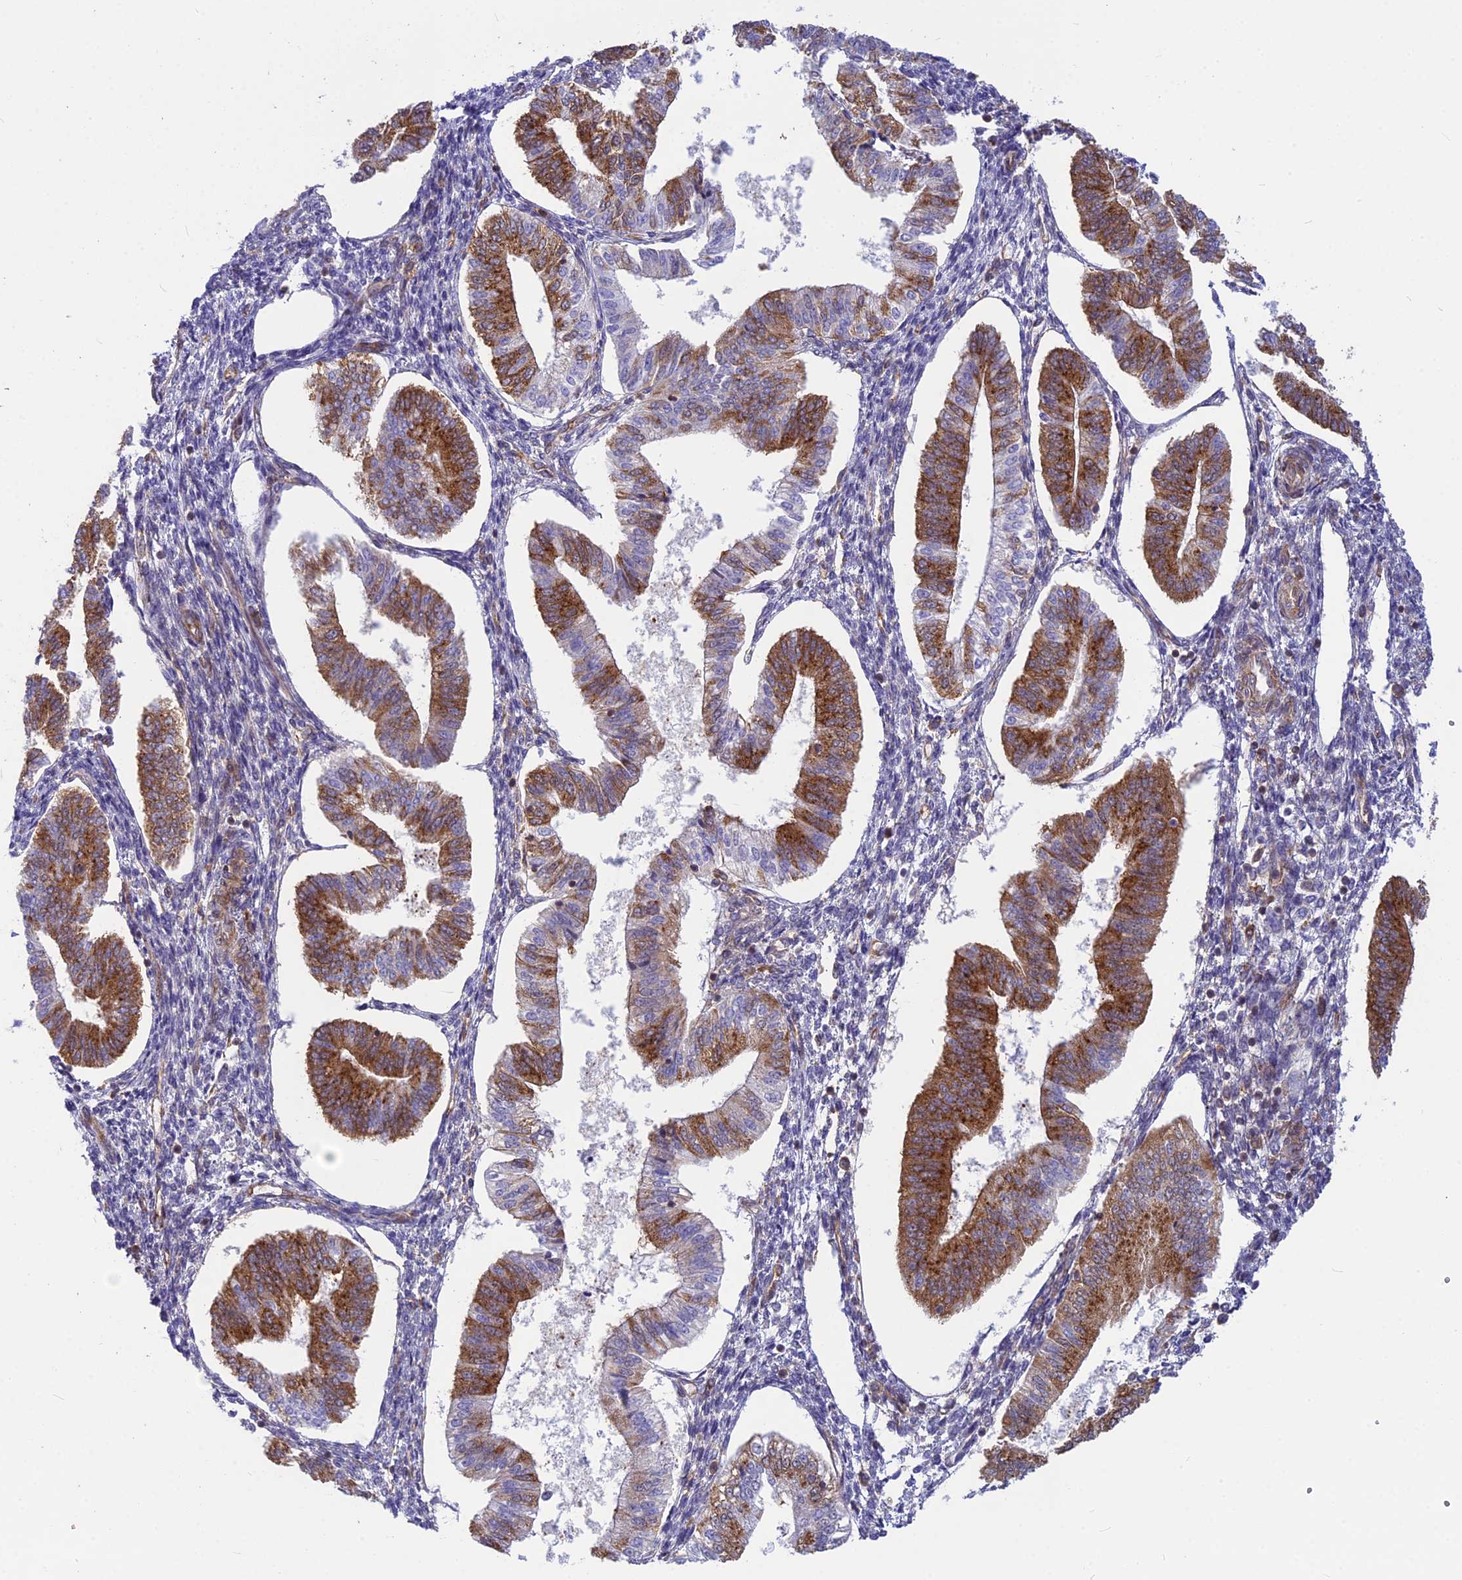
{"staining": {"intensity": "moderate", "quantity": "<25%", "location": "cytoplasmic/membranous"}, "tissue": "endometrium", "cell_type": "Cells in endometrial stroma", "image_type": "normal", "snomed": [{"axis": "morphology", "description": "Normal tissue, NOS"}, {"axis": "topography", "description": "Endometrium"}], "caption": "This is a histology image of immunohistochemistry staining of unremarkable endometrium, which shows moderate staining in the cytoplasmic/membranous of cells in endometrial stroma.", "gene": "CLINT1", "patient": {"sex": "female", "age": 34}}